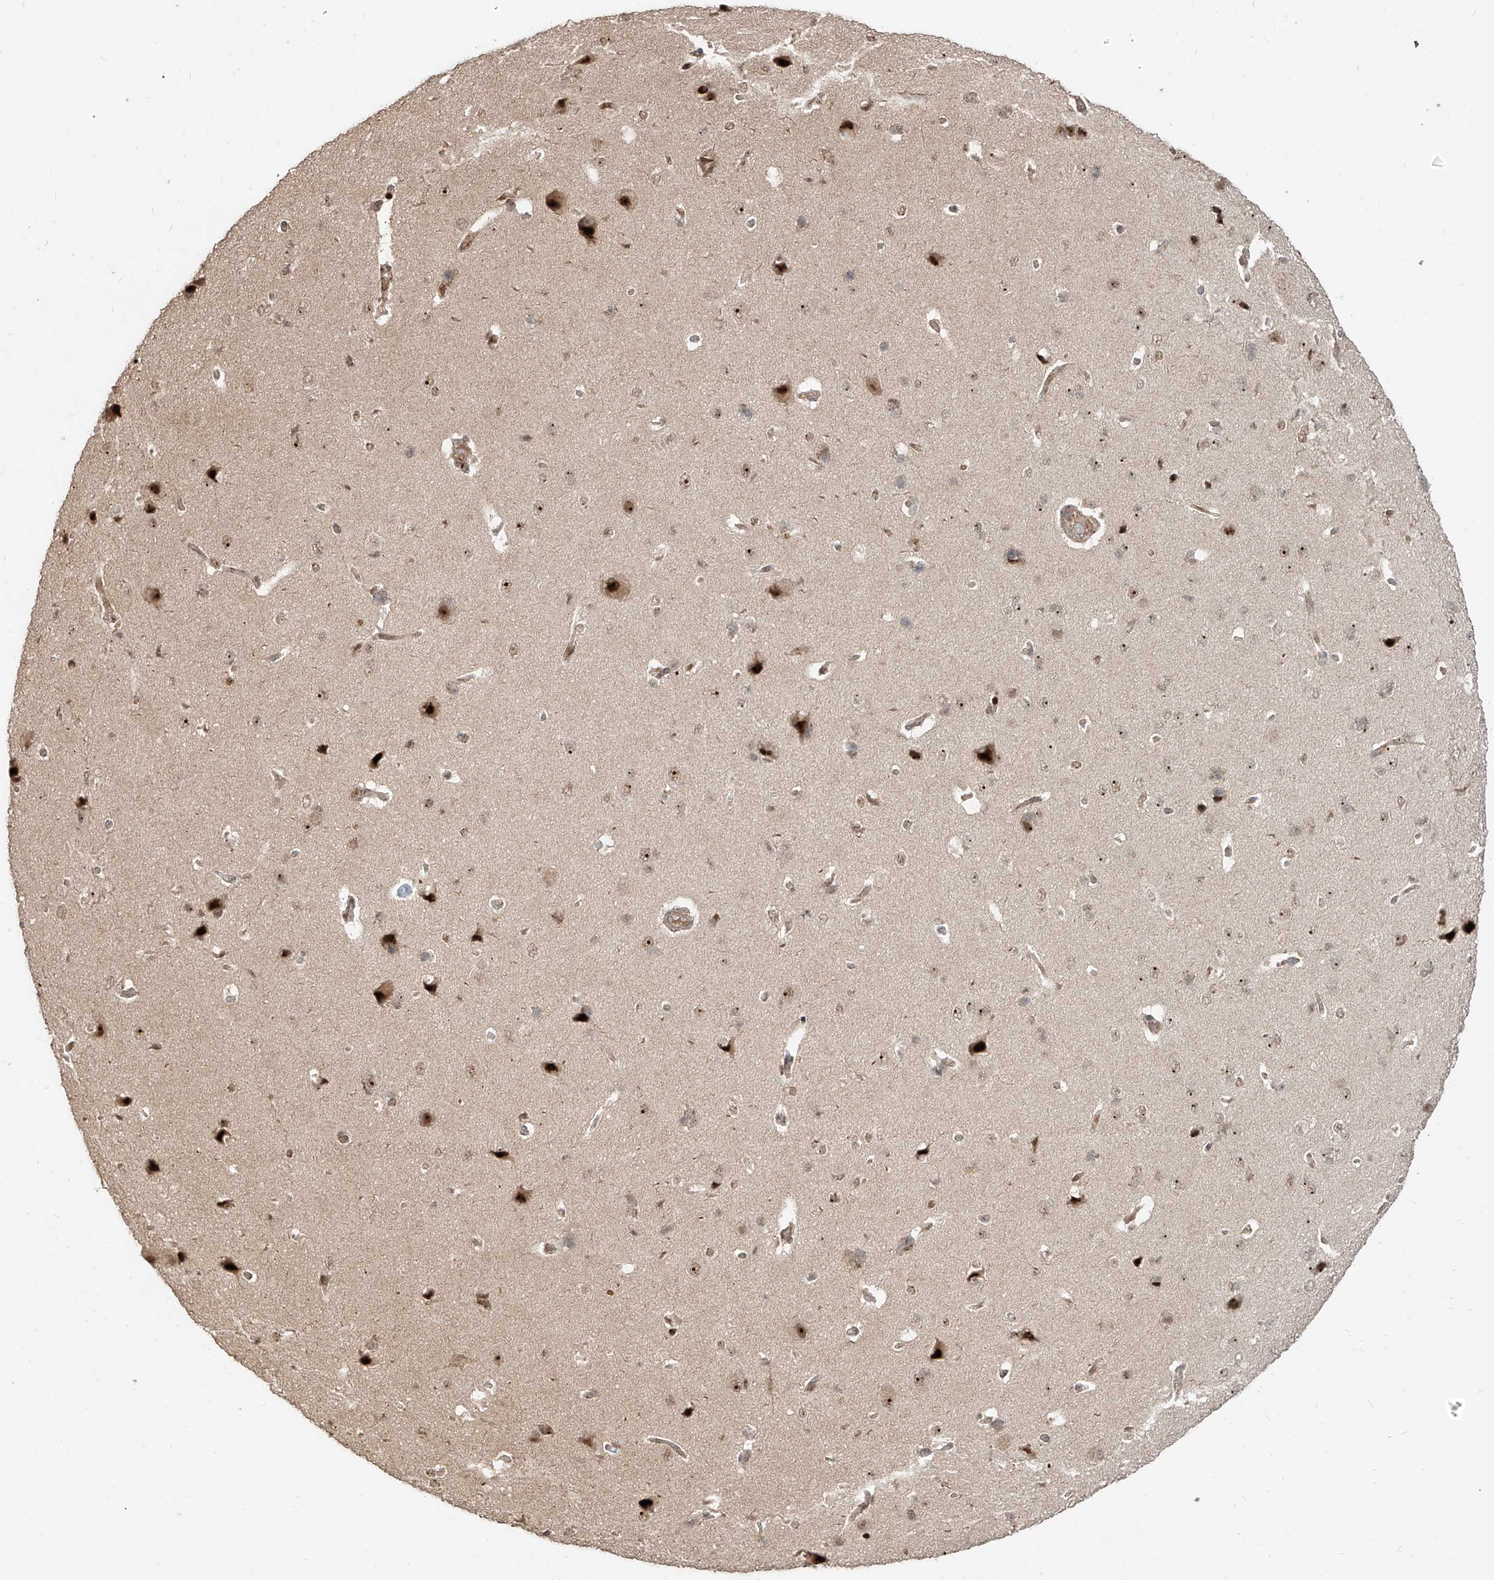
{"staining": {"intensity": "weak", "quantity": ">75%", "location": "cytoplasmic/membranous"}, "tissue": "cerebral cortex", "cell_type": "Endothelial cells", "image_type": "normal", "snomed": [{"axis": "morphology", "description": "Normal tissue, NOS"}, {"axis": "topography", "description": "Cerebral cortex"}], "caption": "High-power microscopy captured an immunohistochemistry micrograph of benign cerebral cortex, revealing weak cytoplasmic/membranous staining in approximately >75% of endothelial cells. The staining is performed using DAB (3,3'-diaminobenzidine) brown chromogen to label protein expression. The nuclei are counter-stained blue using hematoxylin.", "gene": "ZNF710", "patient": {"sex": "male", "age": 62}}